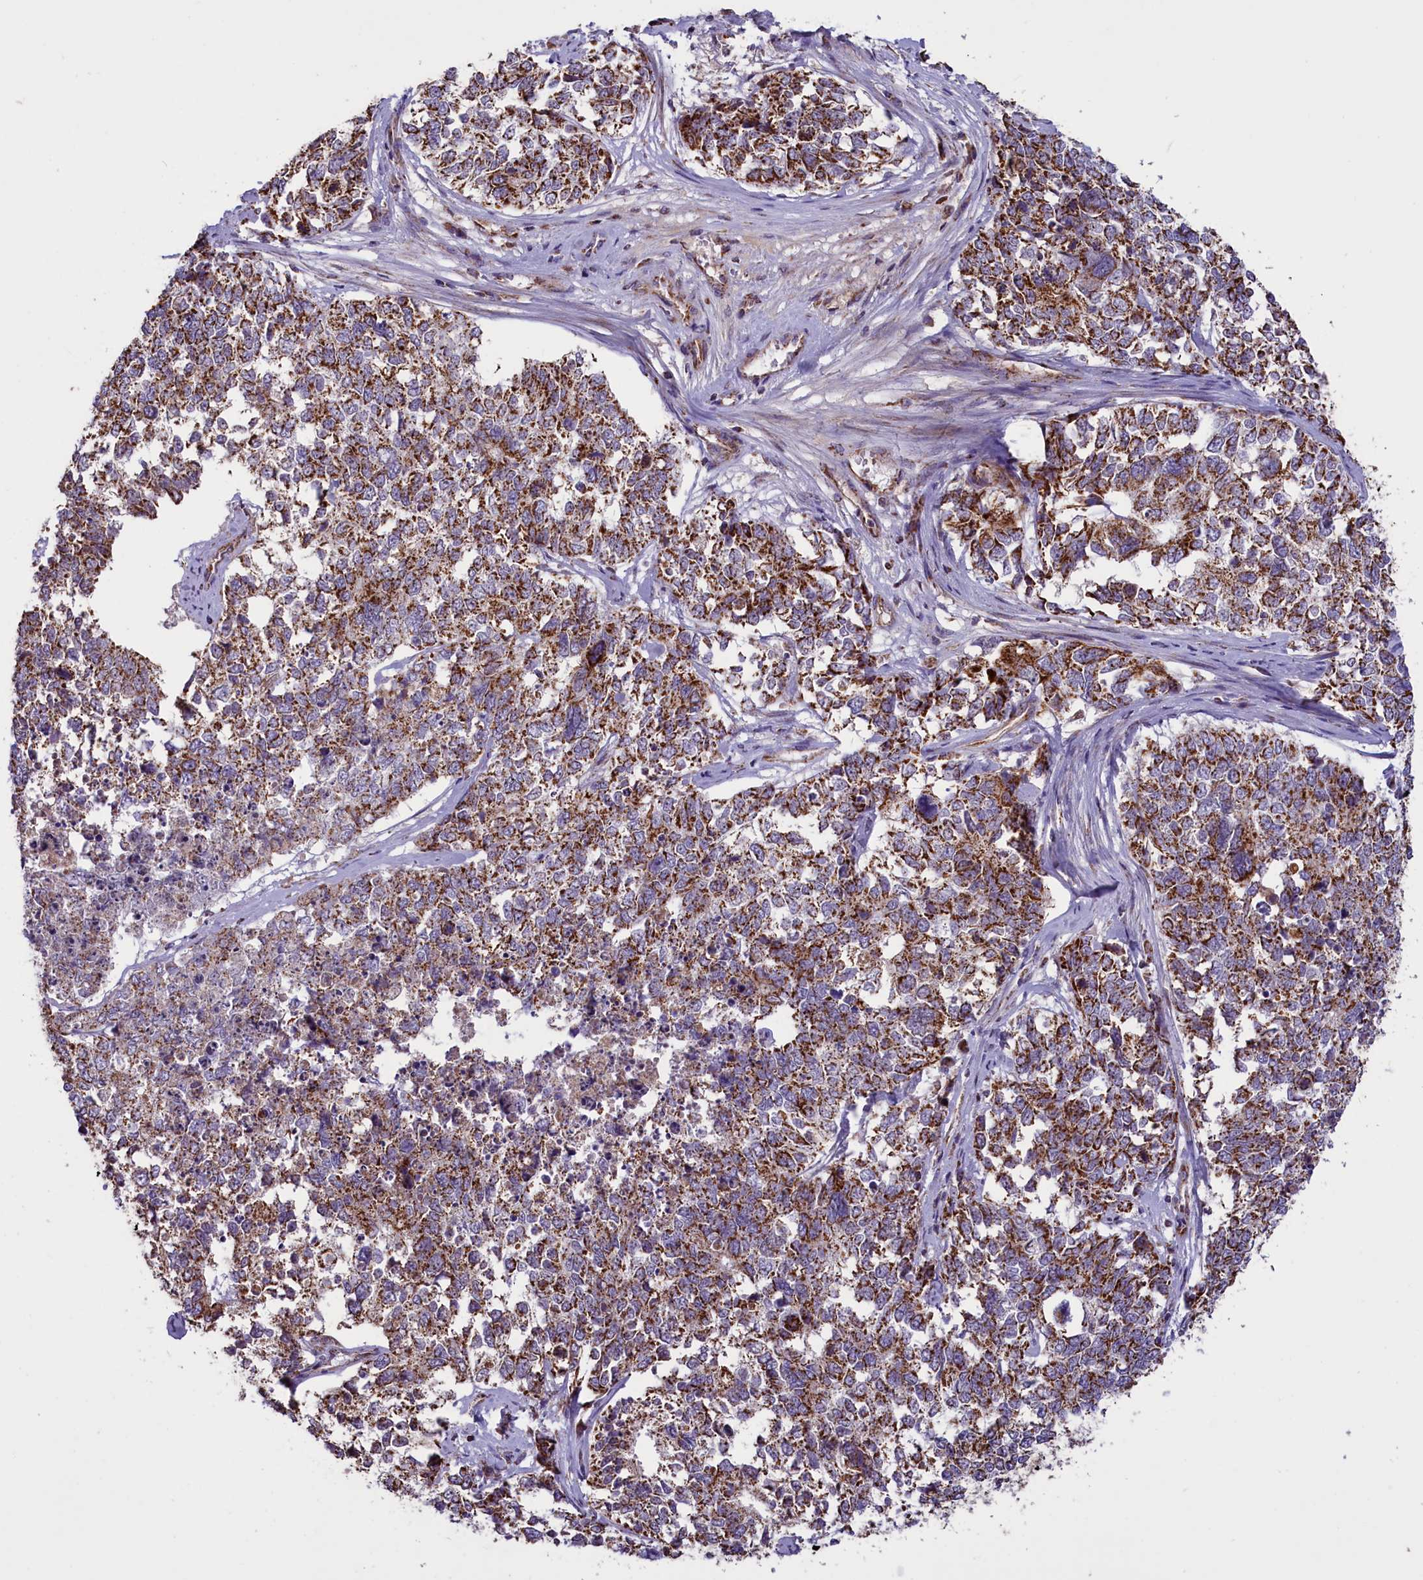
{"staining": {"intensity": "strong", "quantity": ">75%", "location": "cytoplasmic/membranous"}, "tissue": "cervical cancer", "cell_type": "Tumor cells", "image_type": "cancer", "snomed": [{"axis": "morphology", "description": "Squamous cell carcinoma, NOS"}, {"axis": "topography", "description": "Cervix"}], "caption": "Protein analysis of cervical squamous cell carcinoma tissue exhibits strong cytoplasmic/membranous expression in about >75% of tumor cells.", "gene": "GLRX5", "patient": {"sex": "female", "age": 63}}